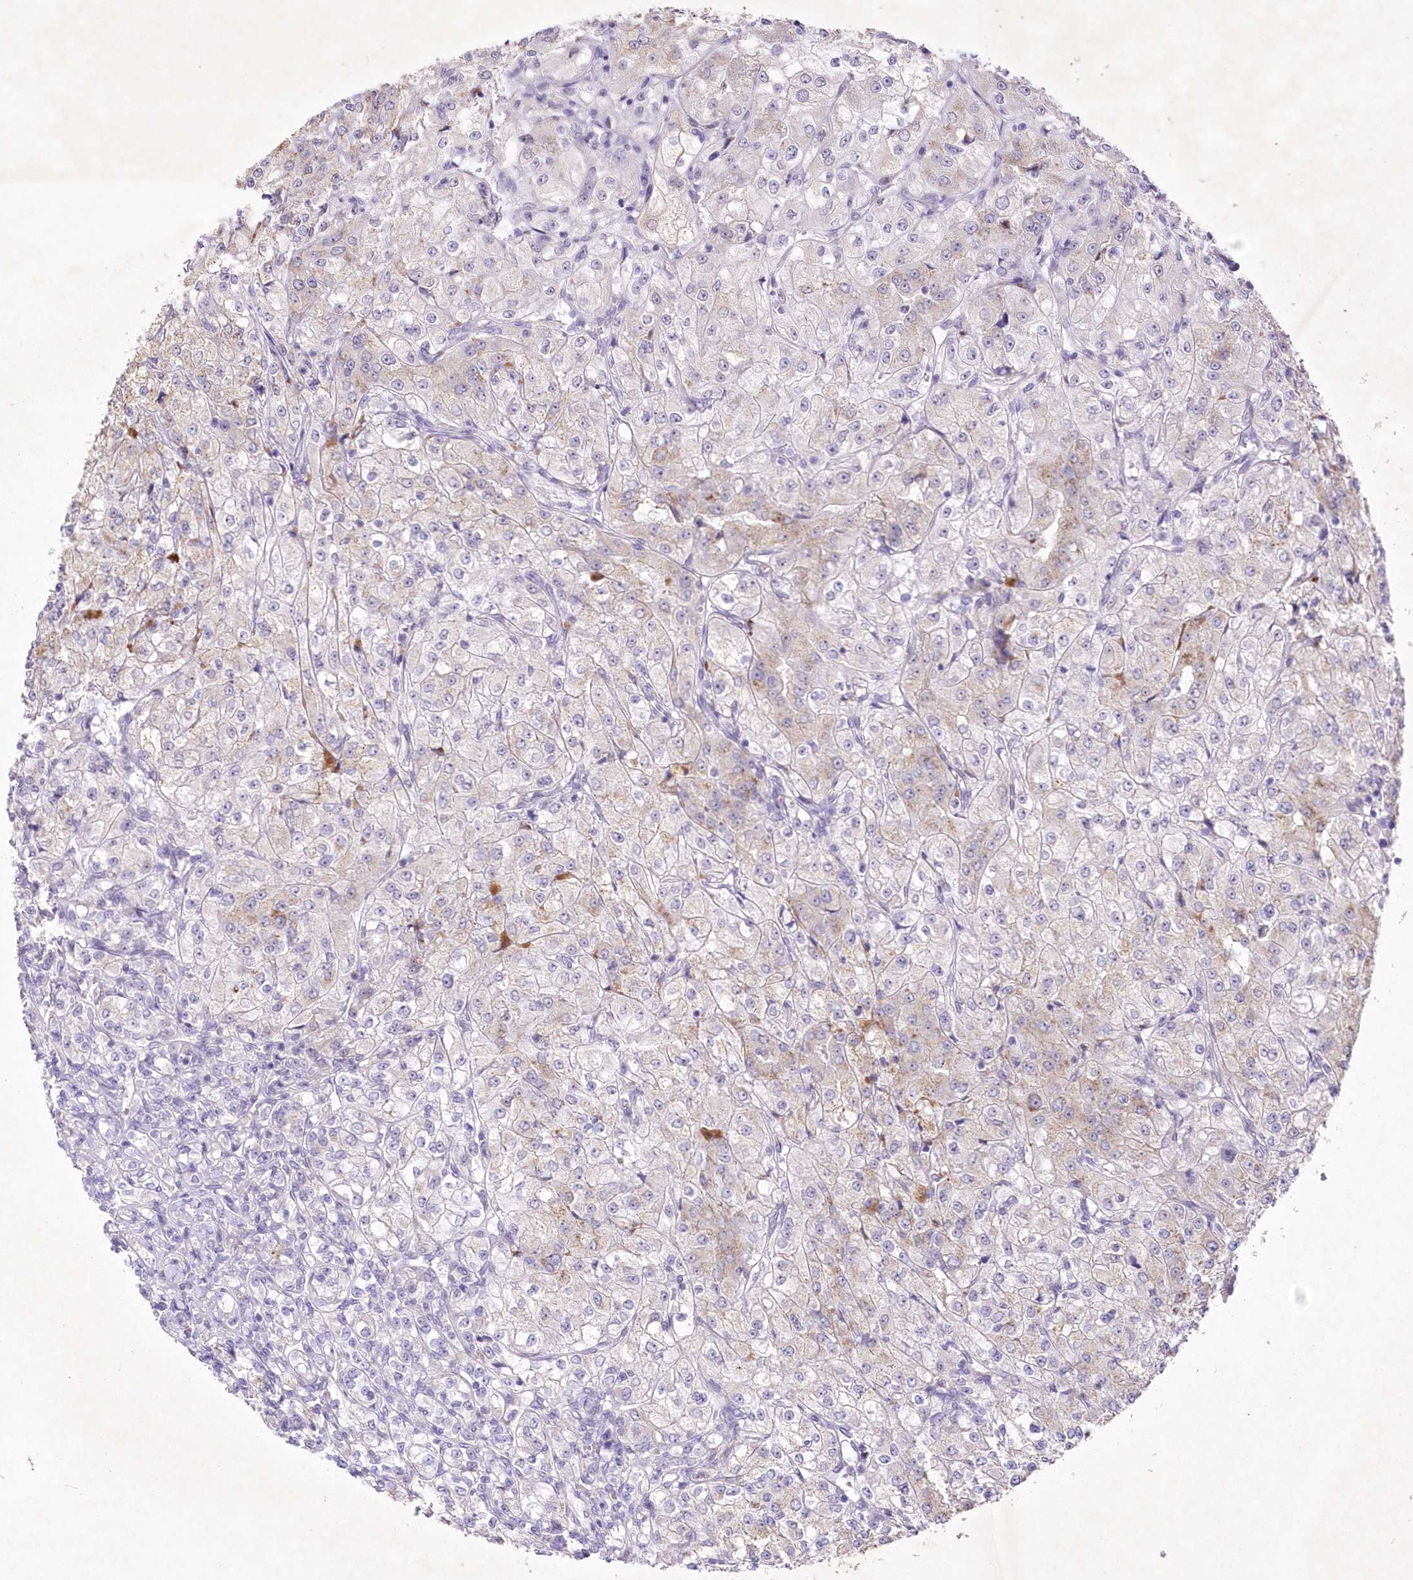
{"staining": {"intensity": "negative", "quantity": "none", "location": "none"}, "tissue": "renal cancer", "cell_type": "Tumor cells", "image_type": "cancer", "snomed": [{"axis": "morphology", "description": "Adenocarcinoma, NOS"}, {"axis": "topography", "description": "Kidney"}], "caption": "Renal cancer stained for a protein using immunohistochemistry (IHC) demonstrates no staining tumor cells.", "gene": "RBM27", "patient": {"sex": "male", "age": 77}}